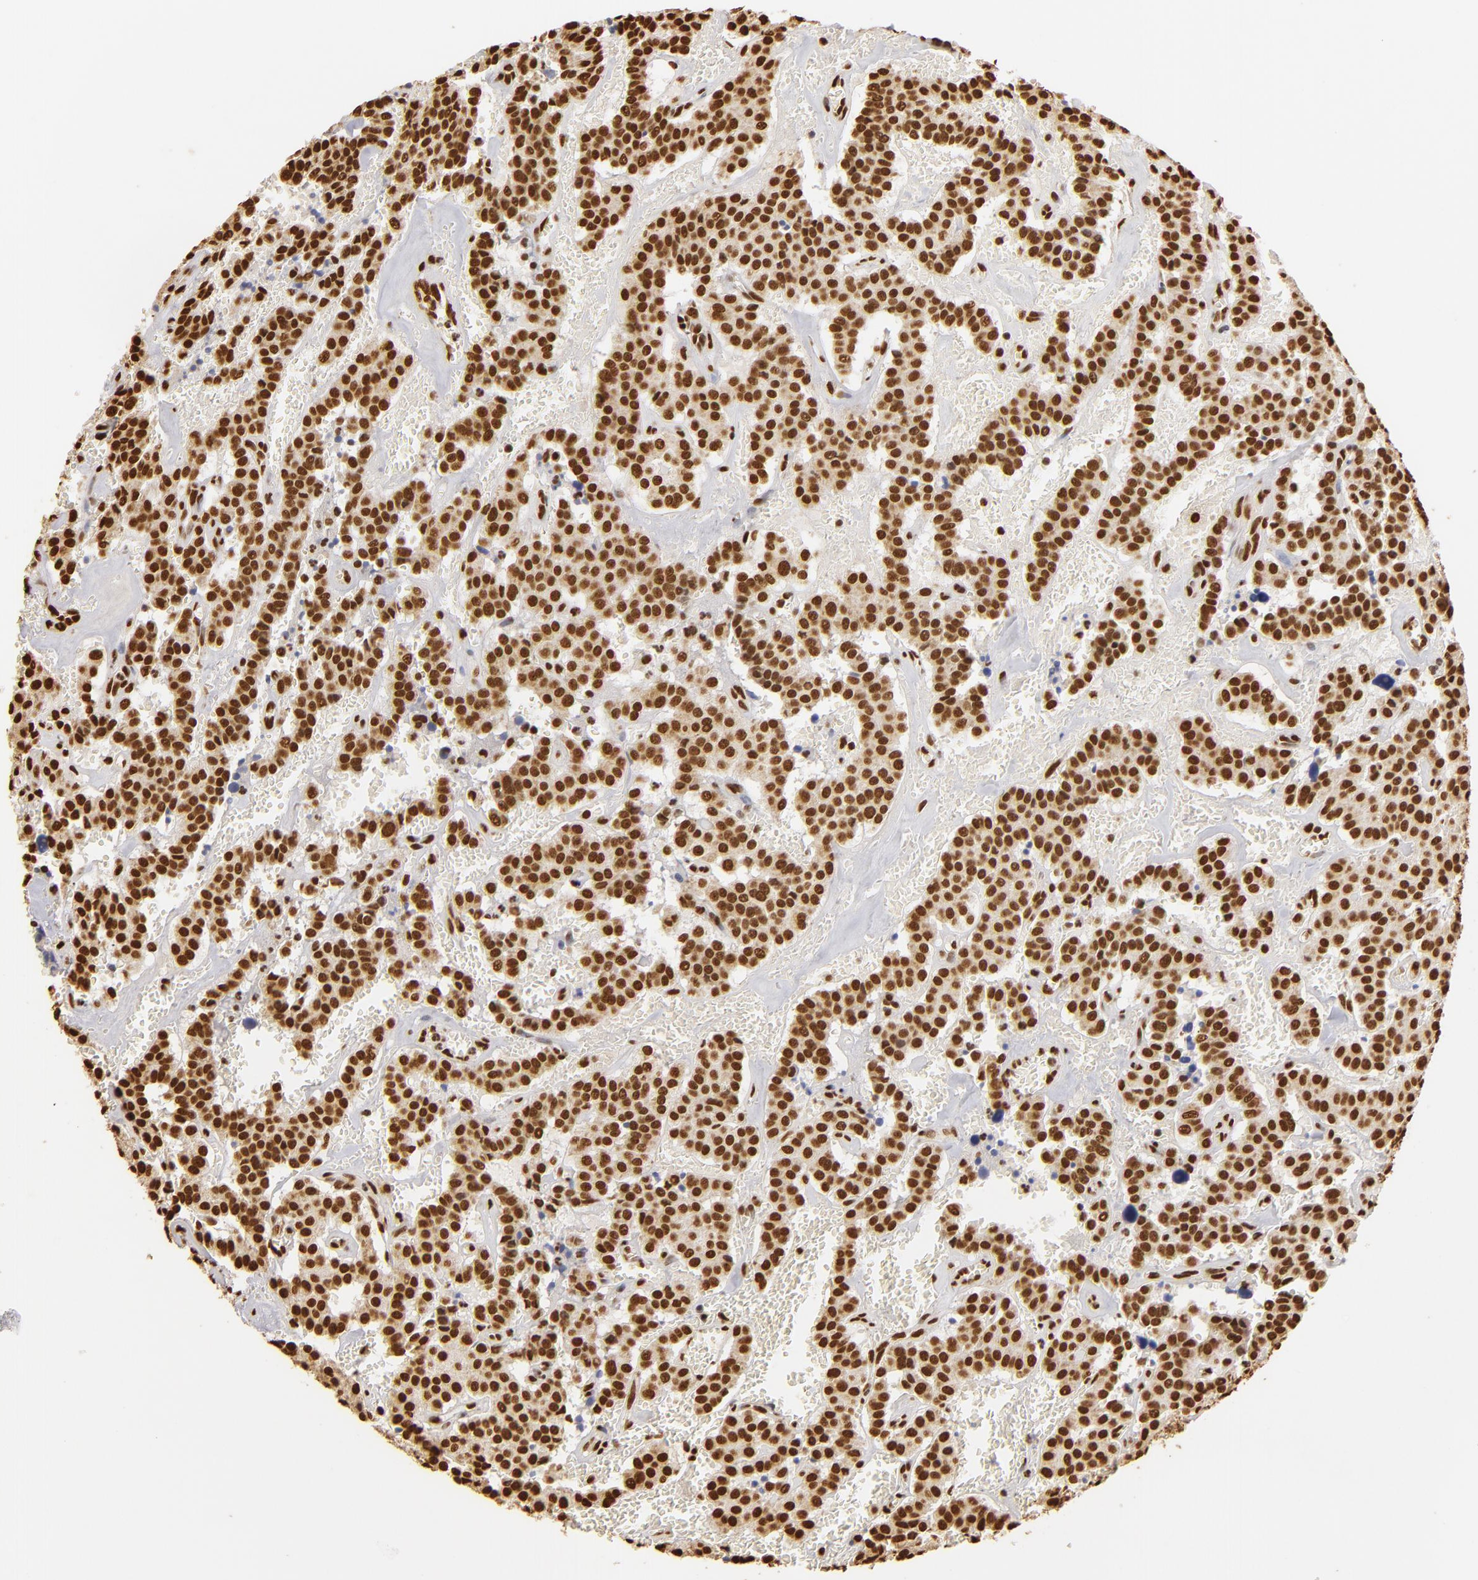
{"staining": {"intensity": "strong", "quantity": ">75%", "location": "nuclear"}, "tissue": "carcinoid", "cell_type": "Tumor cells", "image_type": "cancer", "snomed": [{"axis": "morphology", "description": "Carcinoid, malignant, NOS"}, {"axis": "topography", "description": "Bronchus"}], "caption": "A high-resolution histopathology image shows immunohistochemistry (IHC) staining of carcinoid, which reveals strong nuclear expression in about >75% of tumor cells.", "gene": "ILF3", "patient": {"sex": "male", "age": 55}}